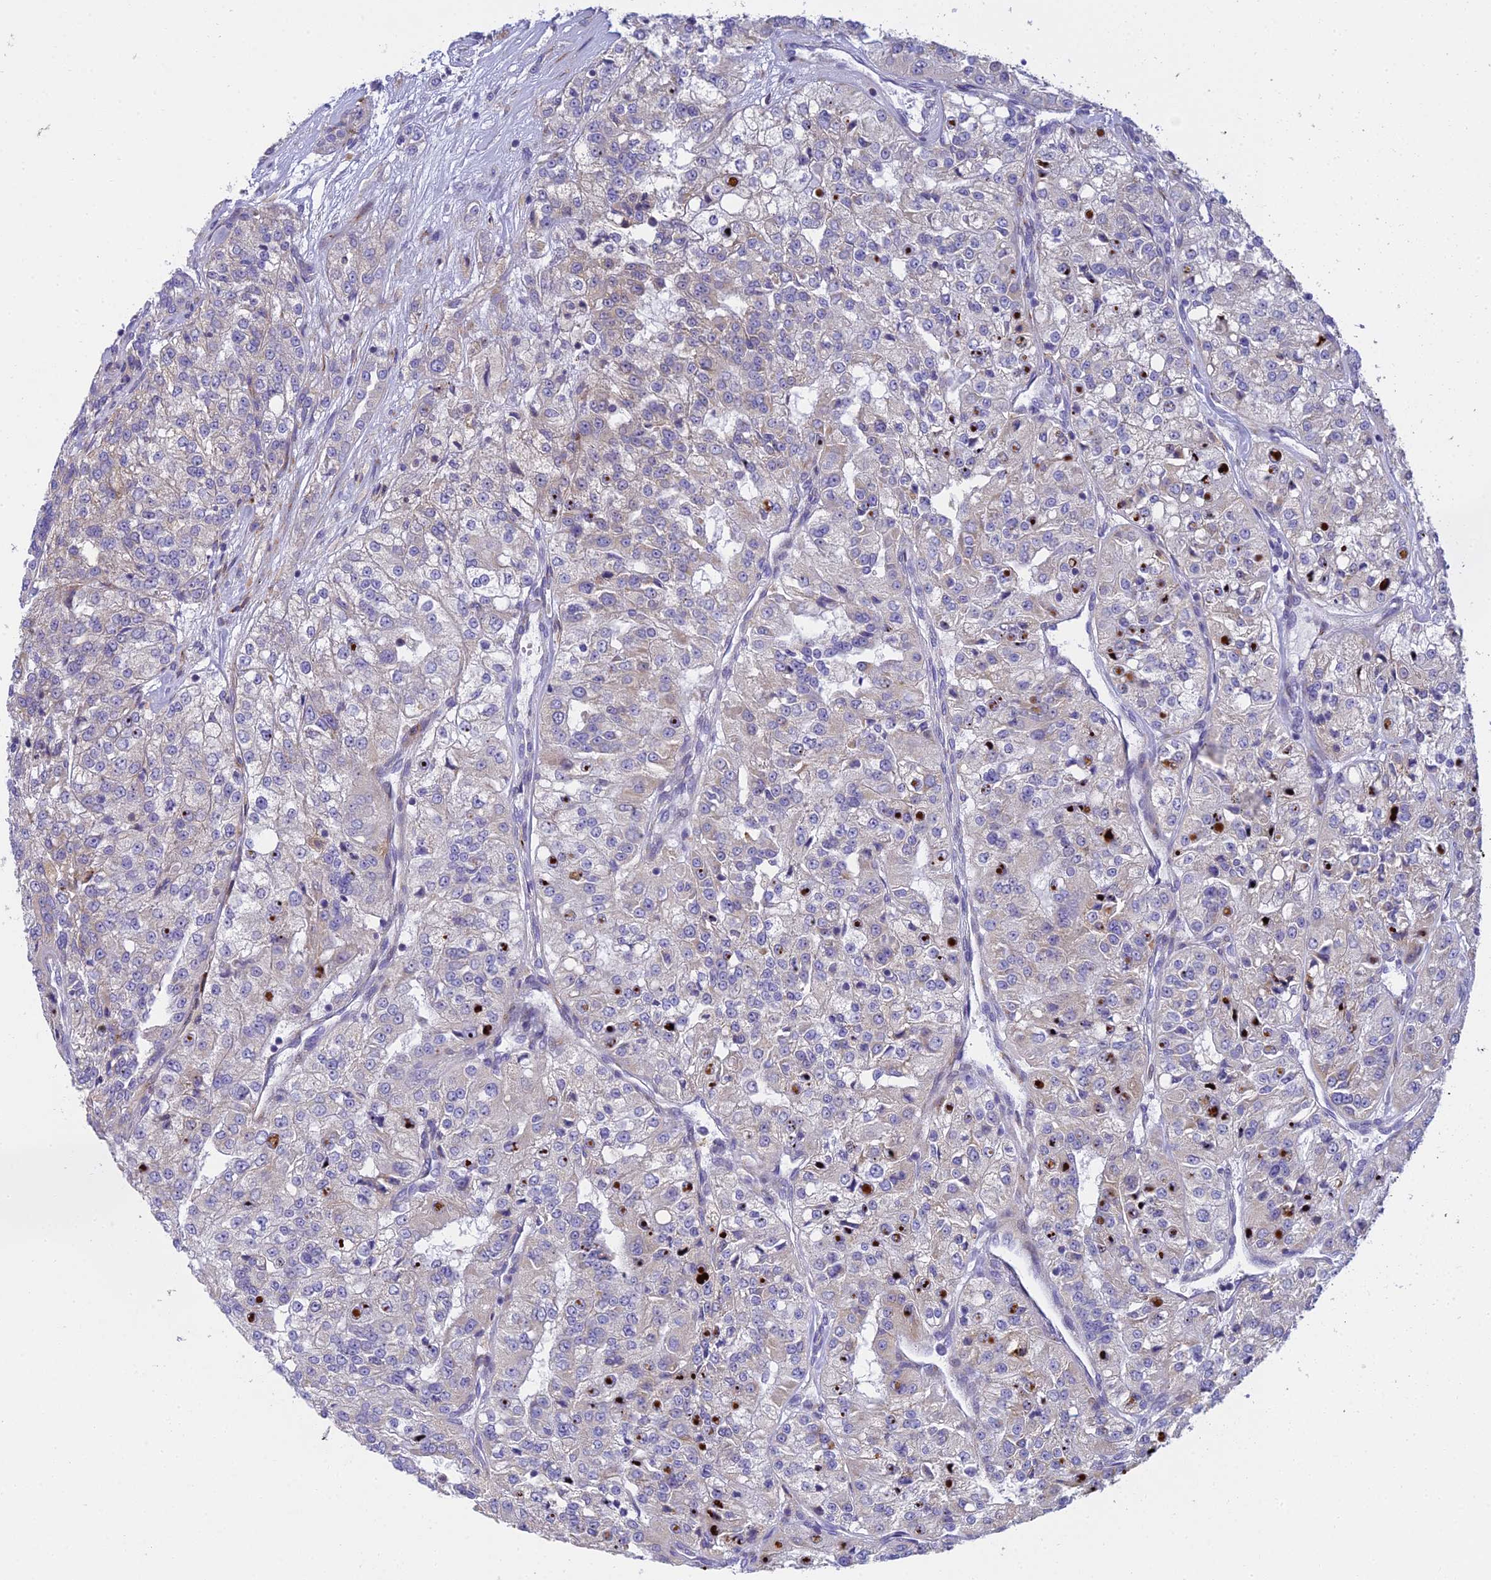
{"staining": {"intensity": "negative", "quantity": "none", "location": "none"}, "tissue": "renal cancer", "cell_type": "Tumor cells", "image_type": "cancer", "snomed": [{"axis": "morphology", "description": "Adenocarcinoma, NOS"}, {"axis": "topography", "description": "Kidney"}], "caption": "There is no significant staining in tumor cells of renal adenocarcinoma.", "gene": "CLCN7", "patient": {"sex": "female", "age": 63}}